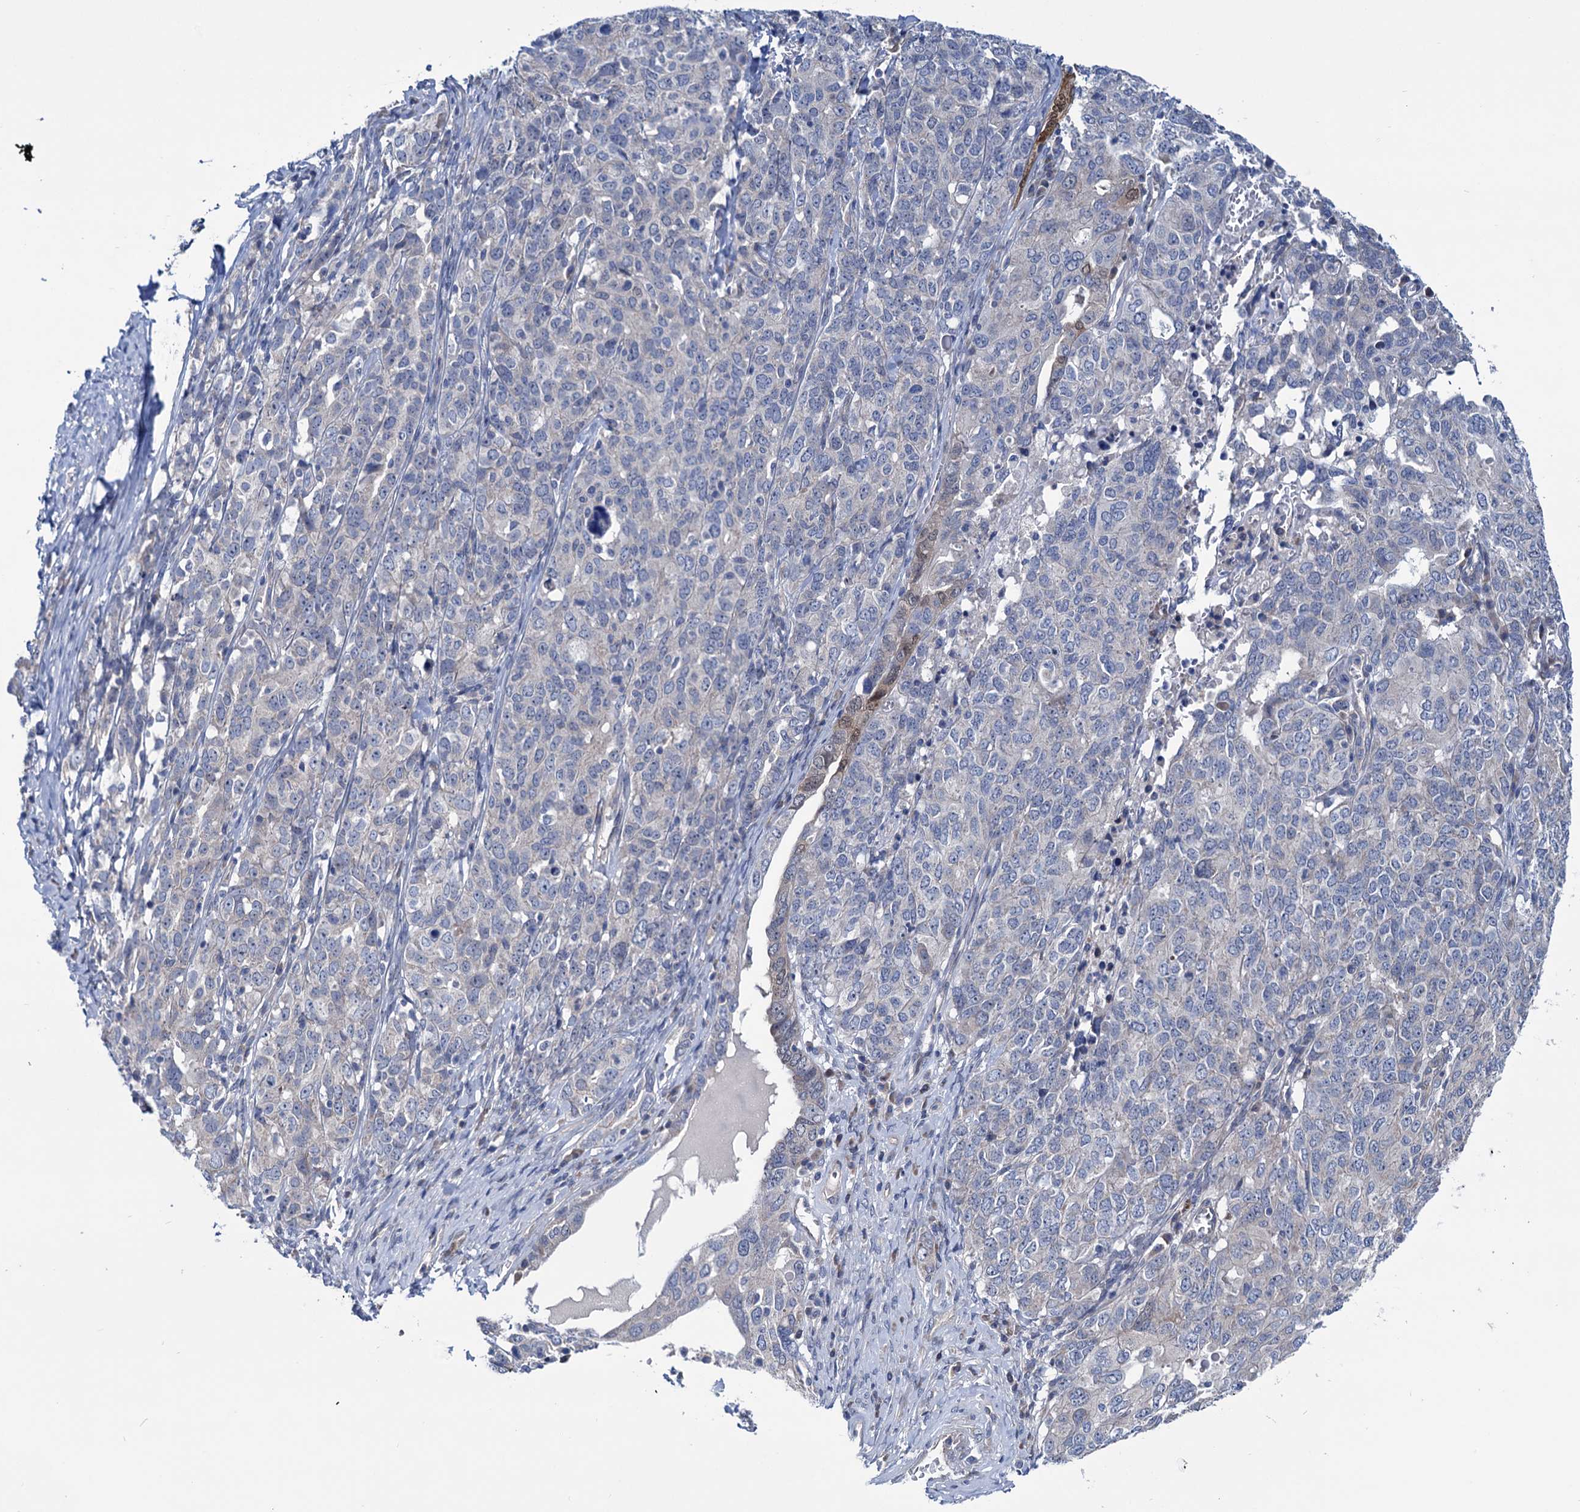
{"staining": {"intensity": "negative", "quantity": "none", "location": "none"}, "tissue": "ovarian cancer", "cell_type": "Tumor cells", "image_type": "cancer", "snomed": [{"axis": "morphology", "description": "Carcinoma, endometroid"}, {"axis": "topography", "description": "Ovary"}], "caption": "A high-resolution photomicrograph shows immunohistochemistry (IHC) staining of ovarian endometroid carcinoma, which exhibits no significant expression in tumor cells.", "gene": "EYA4", "patient": {"sex": "female", "age": 62}}